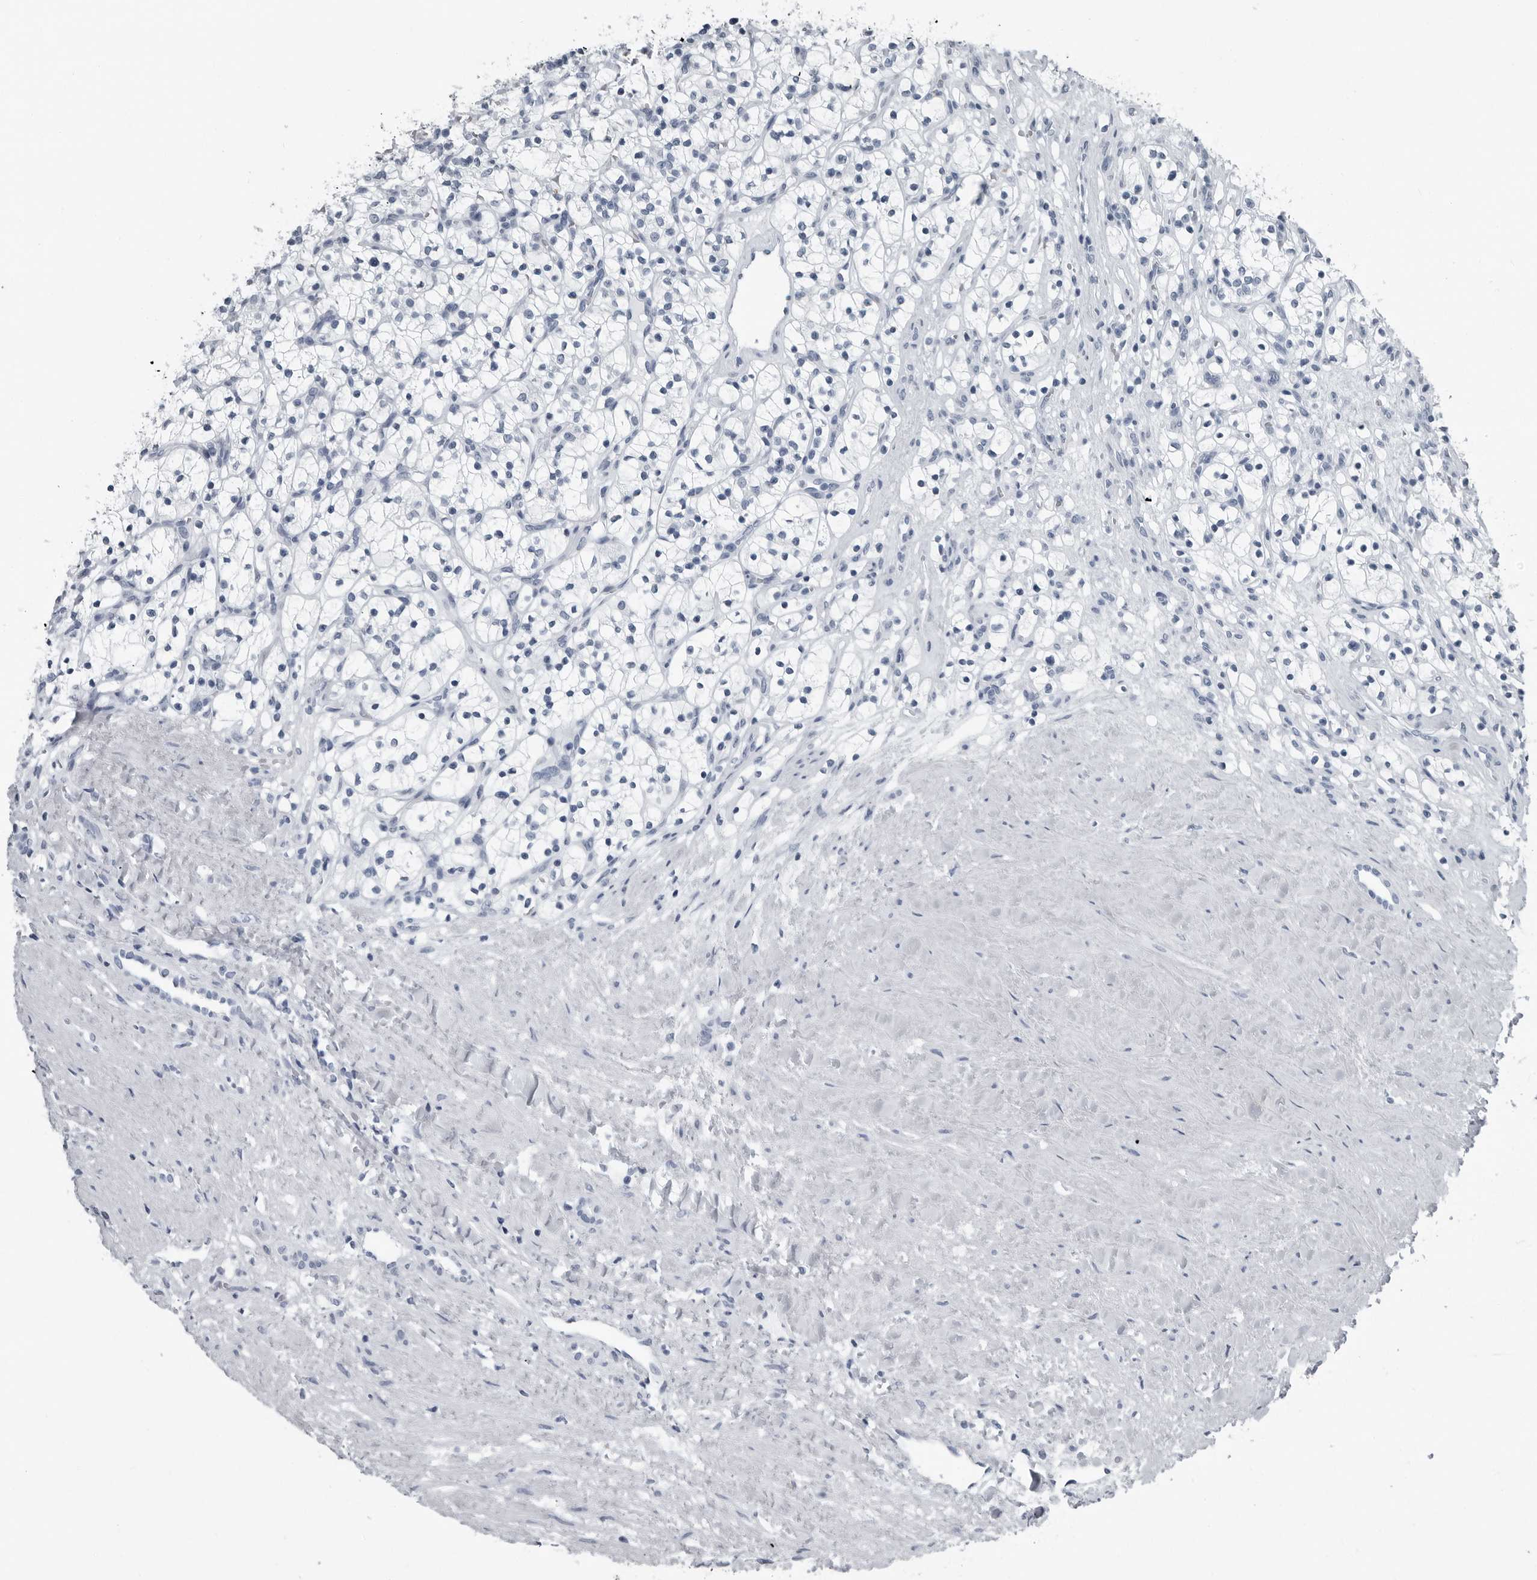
{"staining": {"intensity": "negative", "quantity": "none", "location": "none"}, "tissue": "renal cancer", "cell_type": "Tumor cells", "image_type": "cancer", "snomed": [{"axis": "morphology", "description": "Adenocarcinoma, NOS"}, {"axis": "topography", "description": "Kidney"}], "caption": "This is an immunohistochemistry micrograph of renal cancer (adenocarcinoma). There is no expression in tumor cells.", "gene": "PRSS1", "patient": {"sex": "female", "age": 57}}